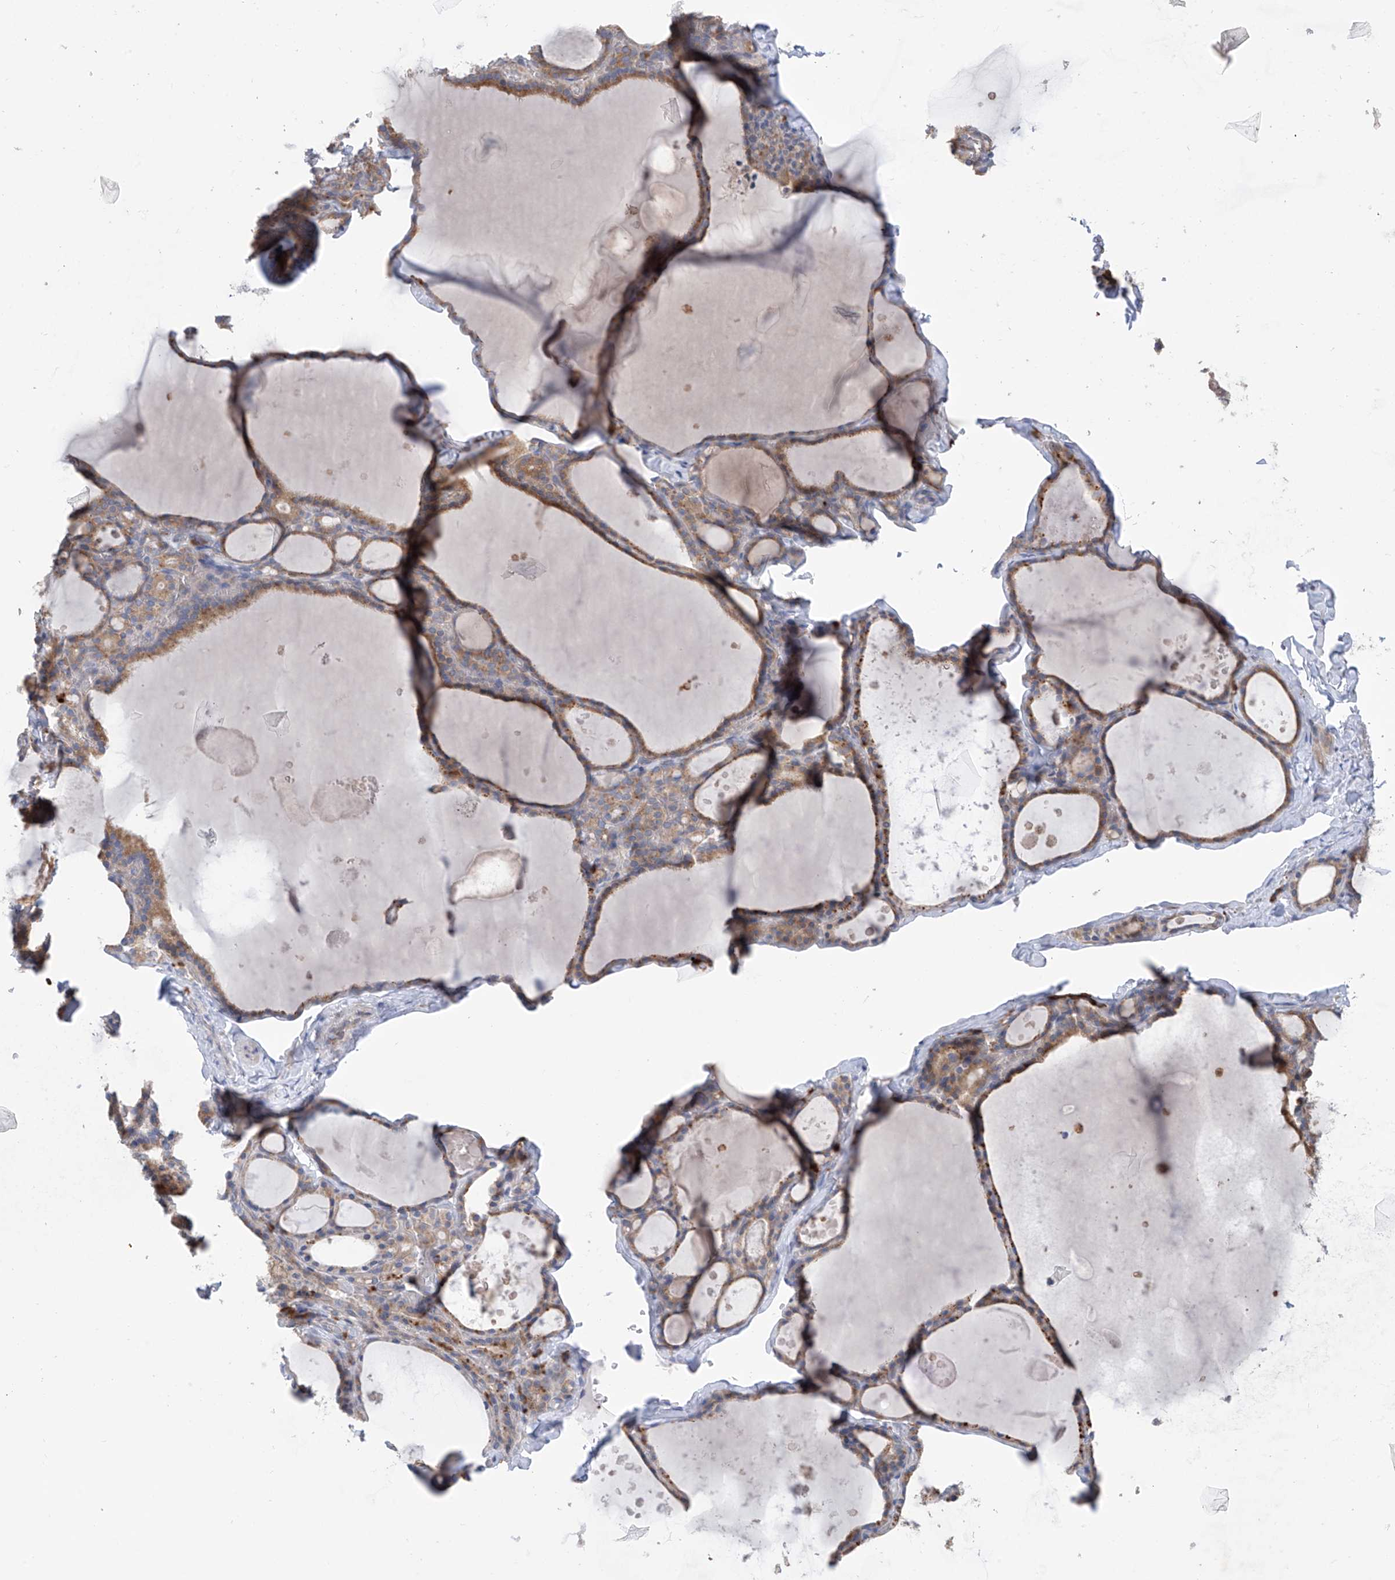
{"staining": {"intensity": "moderate", "quantity": ">75%", "location": "cytoplasmic/membranous"}, "tissue": "thyroid gland", "cell_type": "Glandular cells", "image_type": "normal", "snomed": [{"axis": "morphology", "description": "Normal tissue, NOS"}, {"axis": "topography", "description": "Thyroid gland"}], "caption": "Immunohistochemistry (IHC) histopathology image of benign human thyroid gland stained for a protein (brown), which shows medium levels of moderate cytoplasmic/membranous staining in approximately >75% of glandular cells.", "gene": "REC8", "patient": {"sex": "male", "age": 56}}